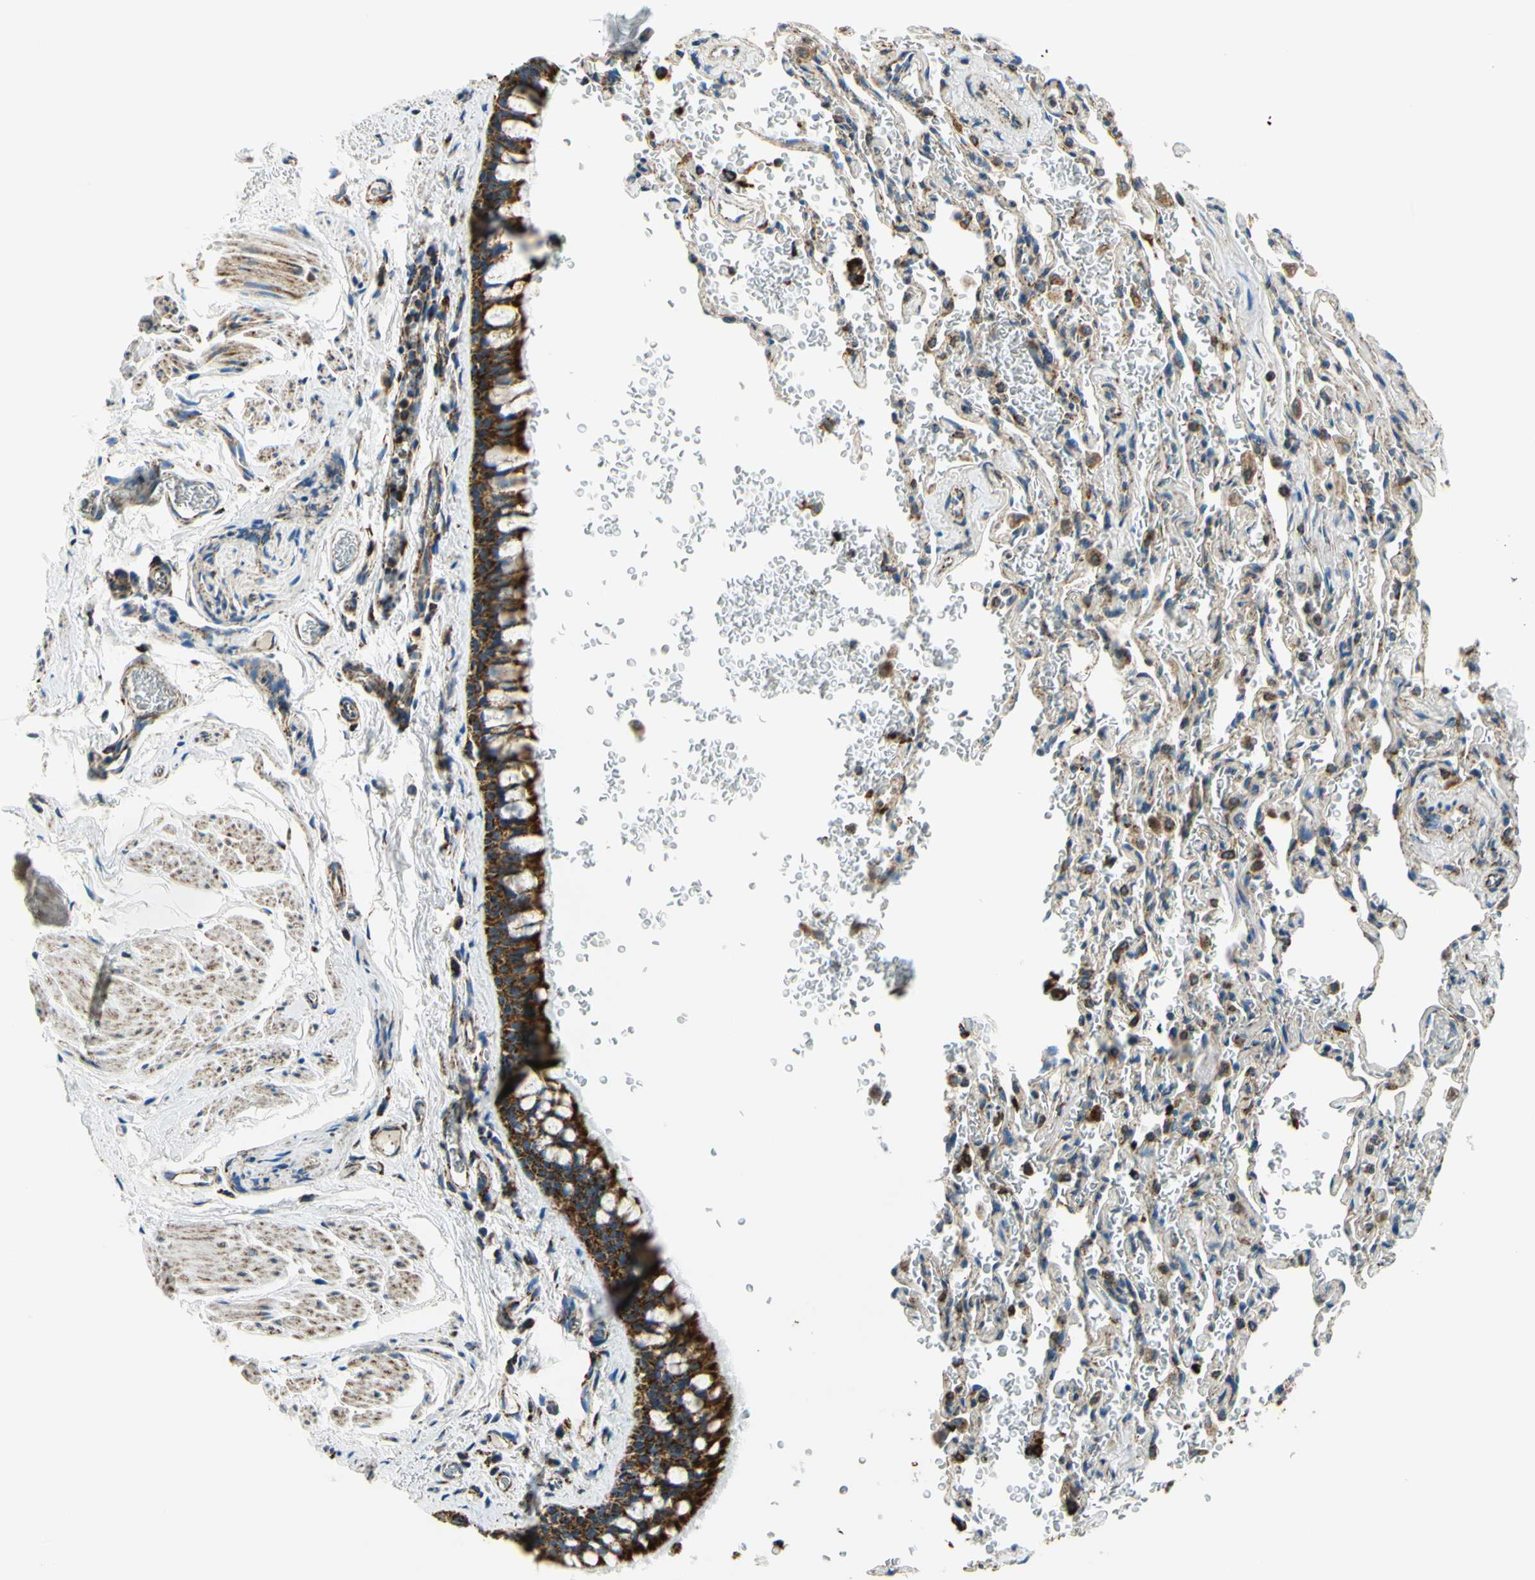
{"staining": {"intensity": "strong", "quantity": ">75%", "location": "cytoplasmic/membranous"}, "tissue": "bronchus", "cell_type": "Respiratory epithelial cells", "image_type": "normal", "snomed": [{"axis": "morphology", "description": "Normal tissue, NOS"}, {"axis": "morphology", "description": "Malignant melanoma, Metastatic site"}, {"axis": "topography", "description": "Bronchus"}, {"axis": "topography", "description": "Lung"}], "caption": "This is an image of IHC staining of unremarkable bronchus, which shows strong staining in the cytoplasmic/membranous of respiratory epithelial cells.", "gene": "MAVS", "patient": {"sex": "male", "age": 64}}